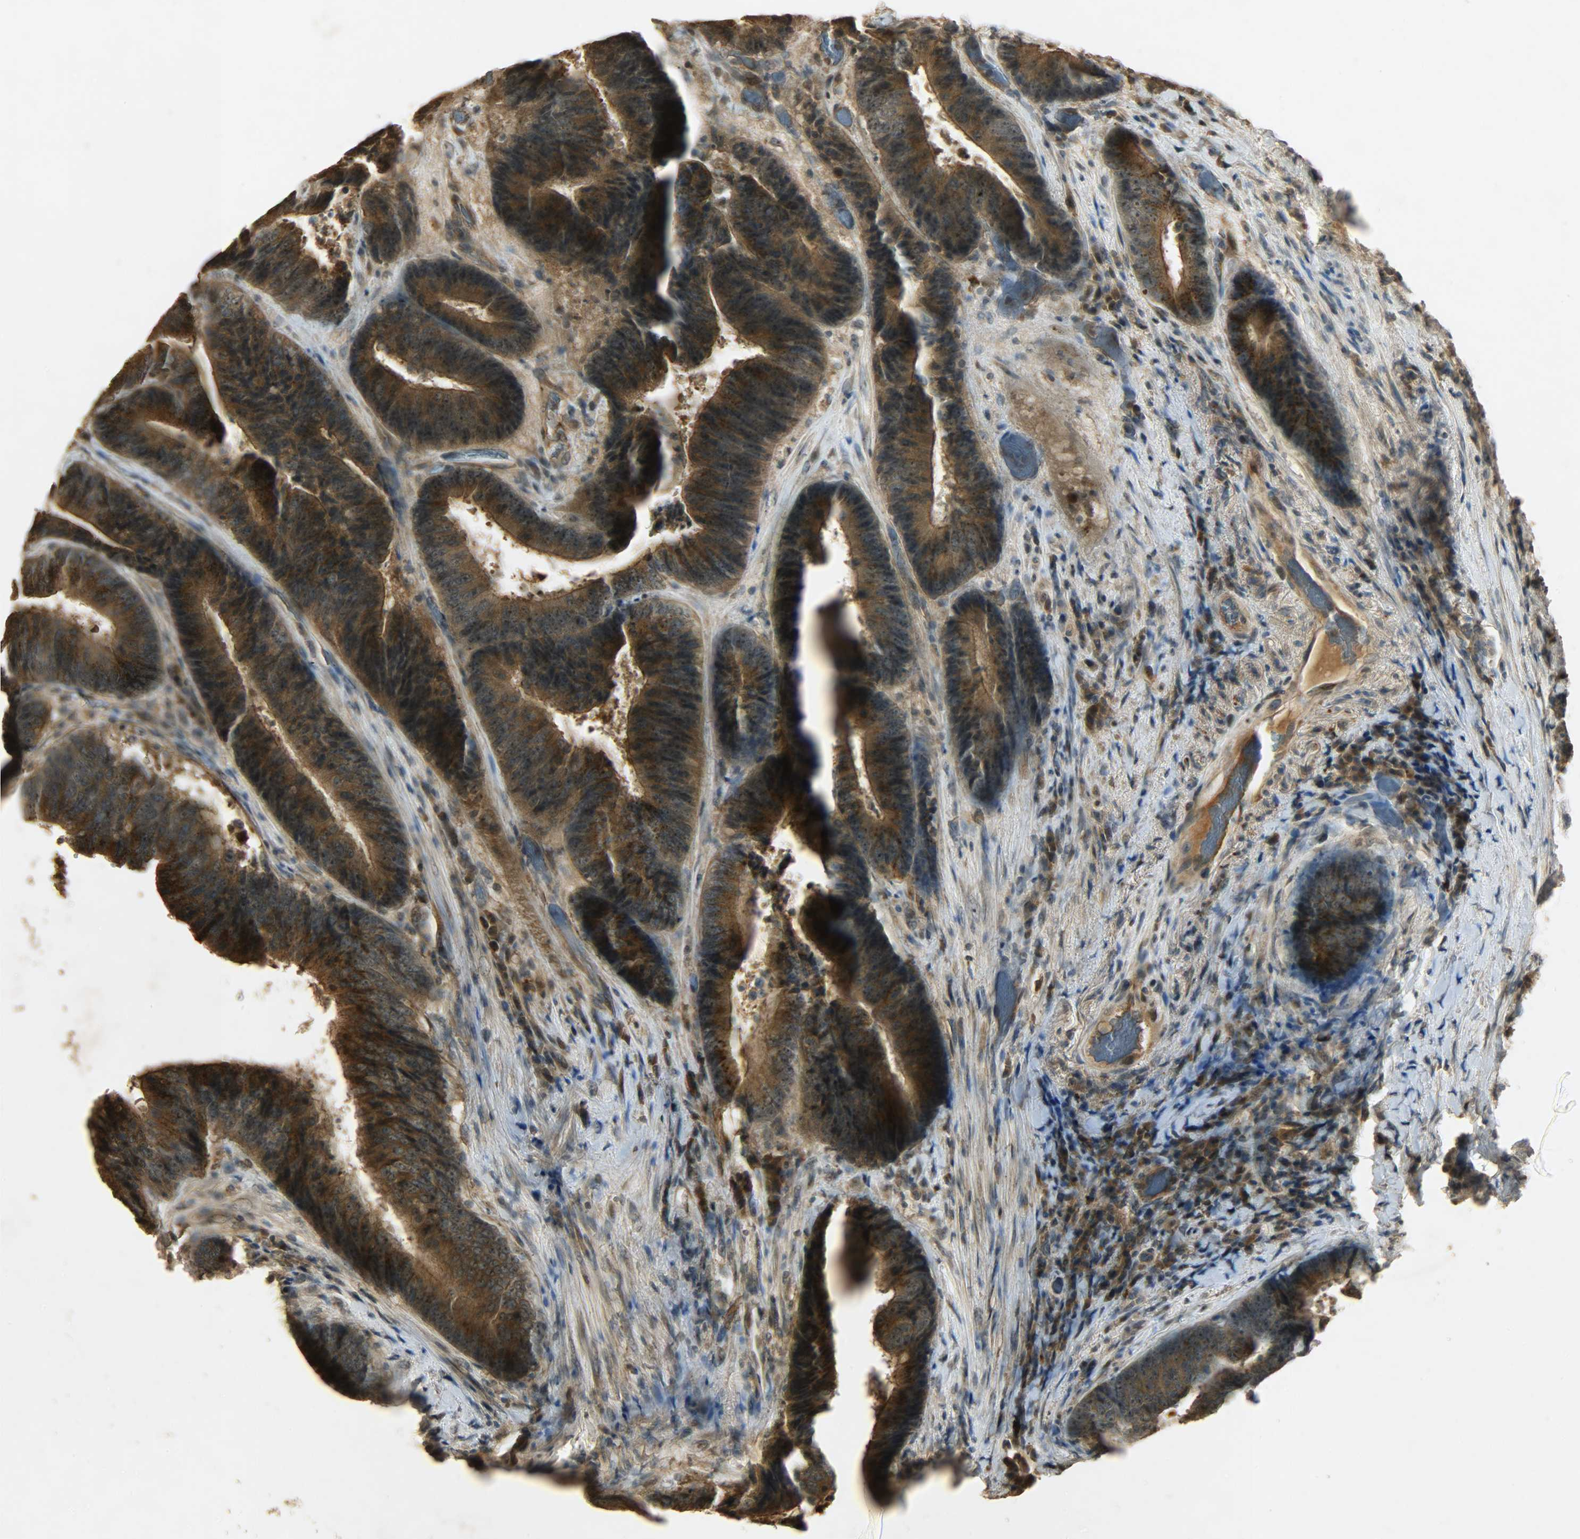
{"staining": {"intensity": "strong", "quantity": ">75%", "location": "cytoplasmic/membranous"}, "tissue": "colorectal cancer", "cell_type": "Tumor cells", "image_type": "cancer", "snomed": [{"axis": "morphology", "description": "Adenocarcinoma, NOS"}, {"axis": "topography", "description": "Rectum"}], "caption": "Adenocarcinoma (colorectal) tissue demonstrates strong cytoplasmic/membranous staining in about >75% of tumor cells Using DAB (brown) and hematoxylin (blue) stains, captured at high magnification using brightfield microscopy.", "gene": "ATP2B1", "patient": {"sex": "male", "age": 72}}